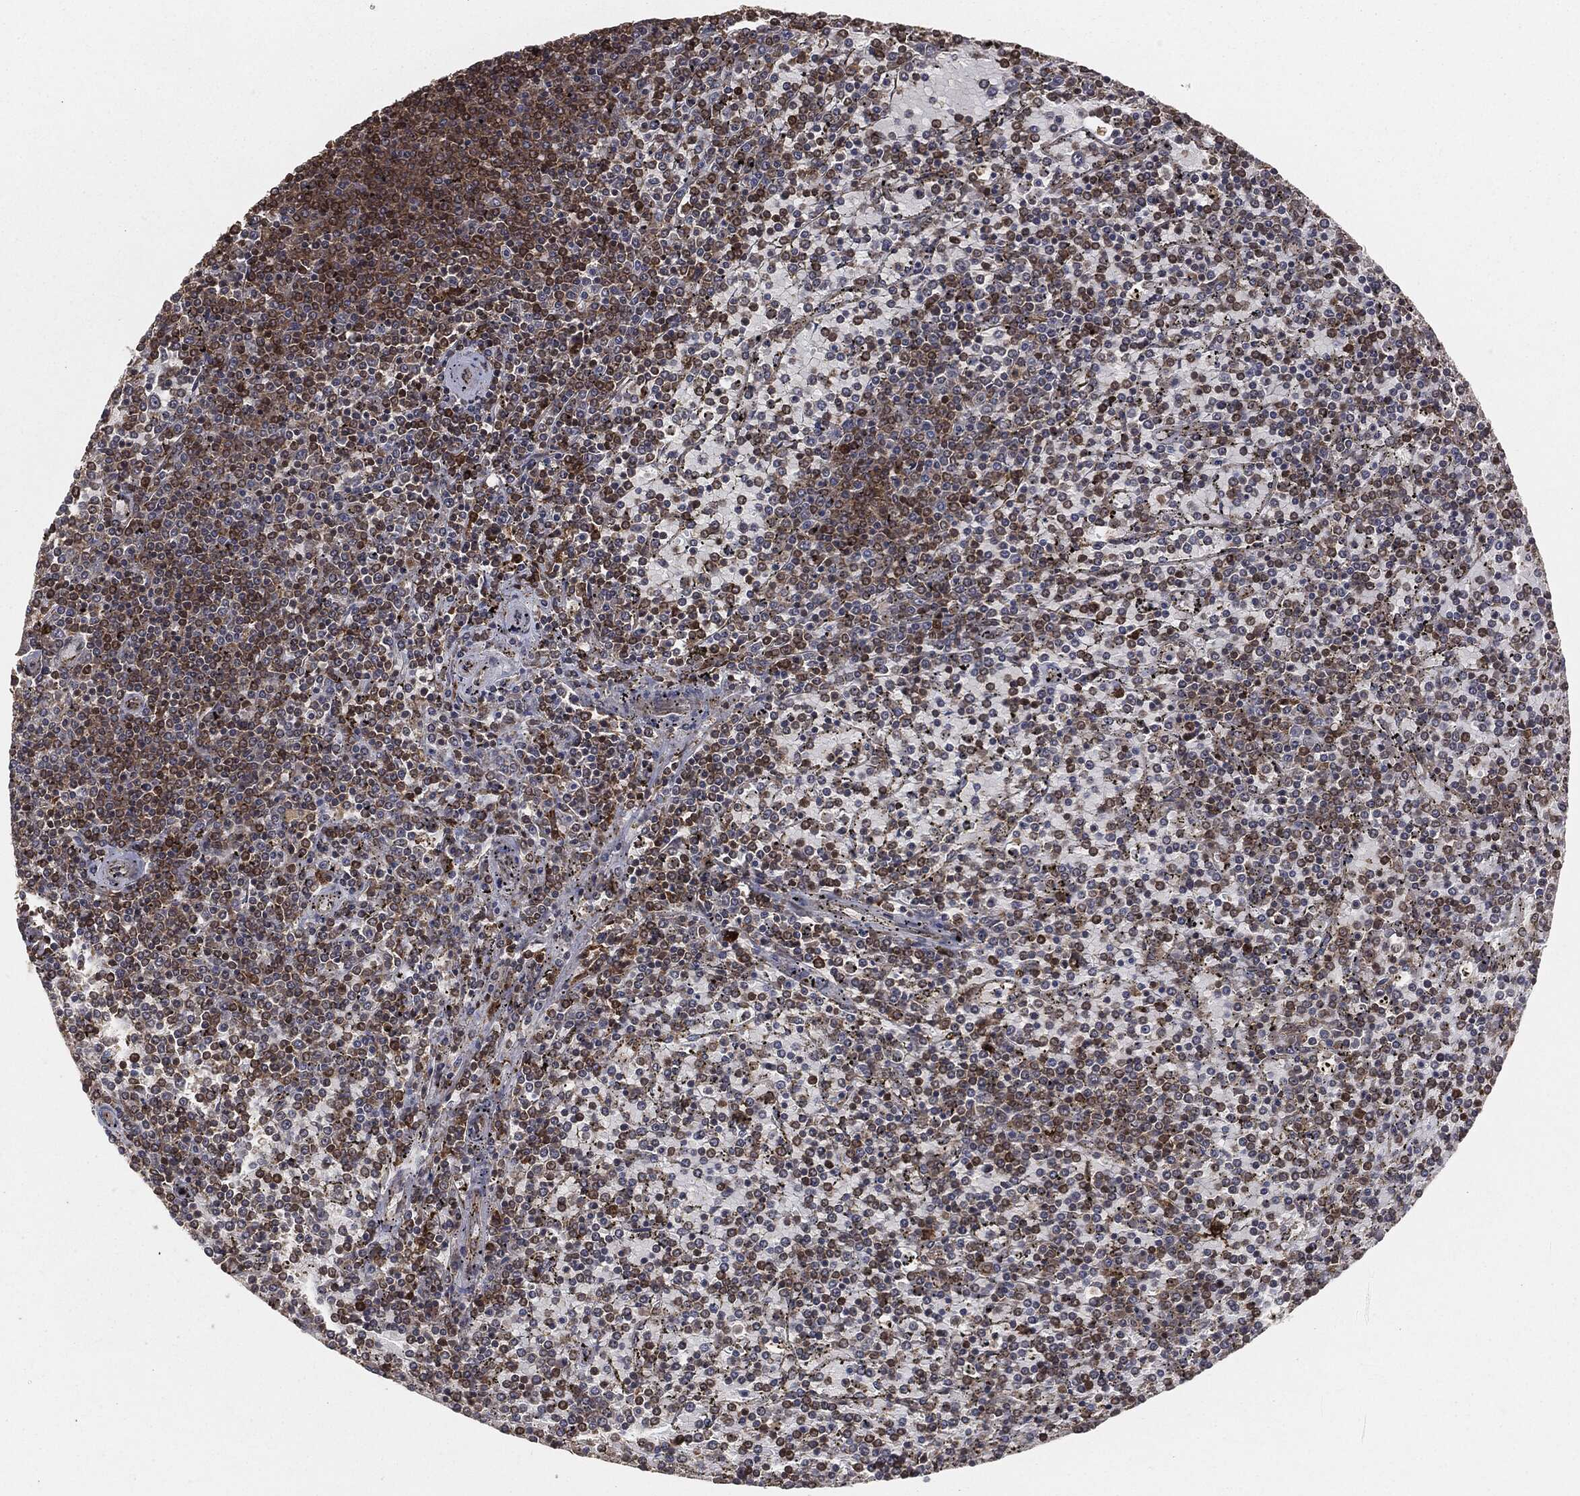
{"staining": {"intensity": "moderate", "quantity": "25%-75%", "location": "cytoplasmic/membranous"}, "tissue": "lymphoma", "cell_type": "Tumor cells", "image_type": "cancer", "snomed": [{"axis": "morphology", "description": "Malignant lymphoma, non-Hodgkin's type, Low grade"}, {"axis": "topography", "description": "Spleen"}], "caption": "Malignant lymphoma, non-Hodgkin's type (low-grade) tissue displays moderate cytoplasmic/membranous expression in about 25%-75% of tumor cells, visualized by immunohistochemistry.", "gene": "ERBIN", "patient": {"sex": "female", "age": 77}}